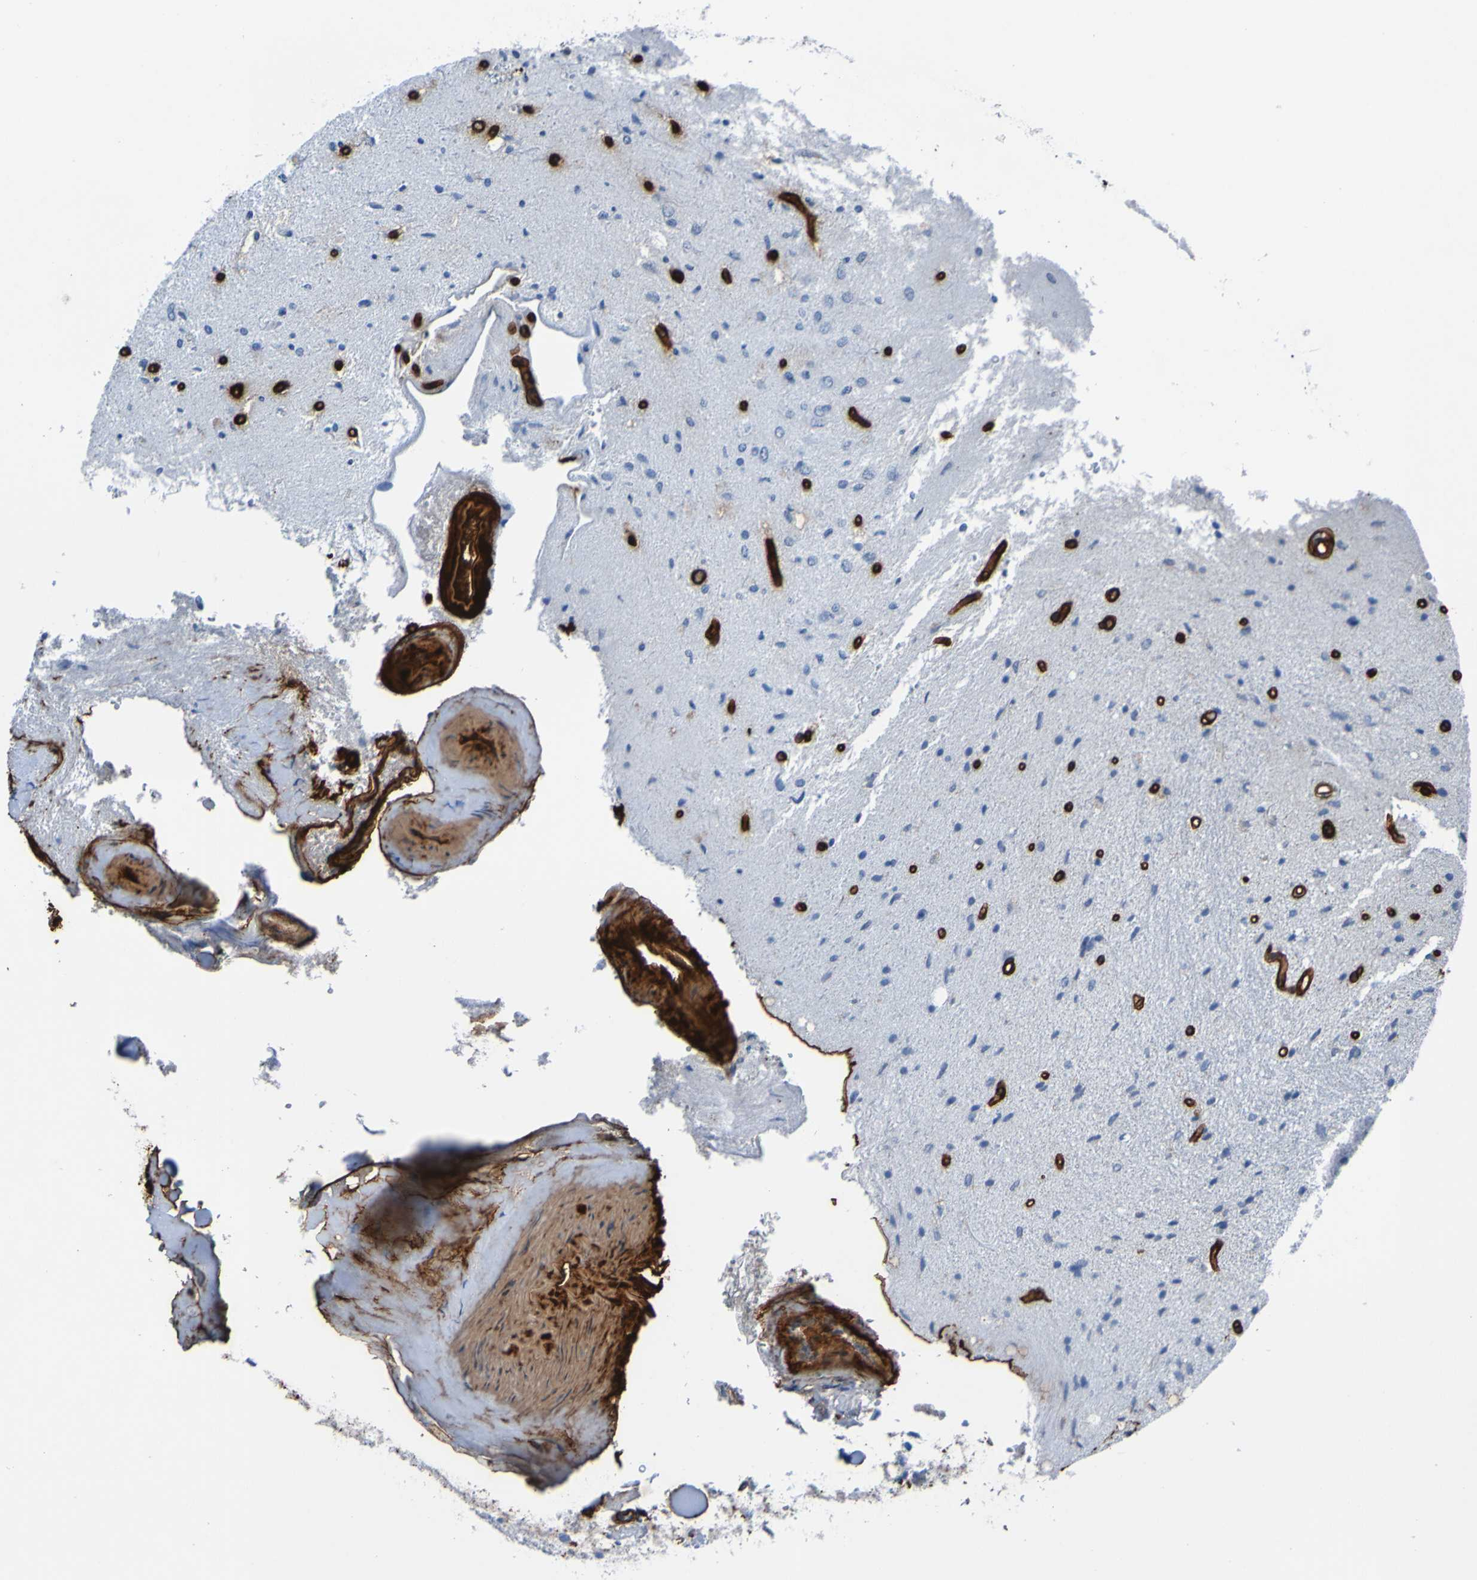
{"staining": {"intensity": "negative", "quantity": "none", "location": "none"}, "tissue": "glioma", "cell_type": "Tumor cells", "image_type": "cancer", "snomed": [{"axis": "morphology", "description": "Glioma, malignant, Low grade"}, {"axis": "topography", "description": "Brain"}], "caption": "IHC photomicrograph of neoplastic tissue: human malignant low-grade glioma stained with DAB (3,3'-diaminobenzidine) demonstrates no significant protein staining in tumor cells.", "gene": "COL4A2", "patient": {"sex": "male", "age": 77}}